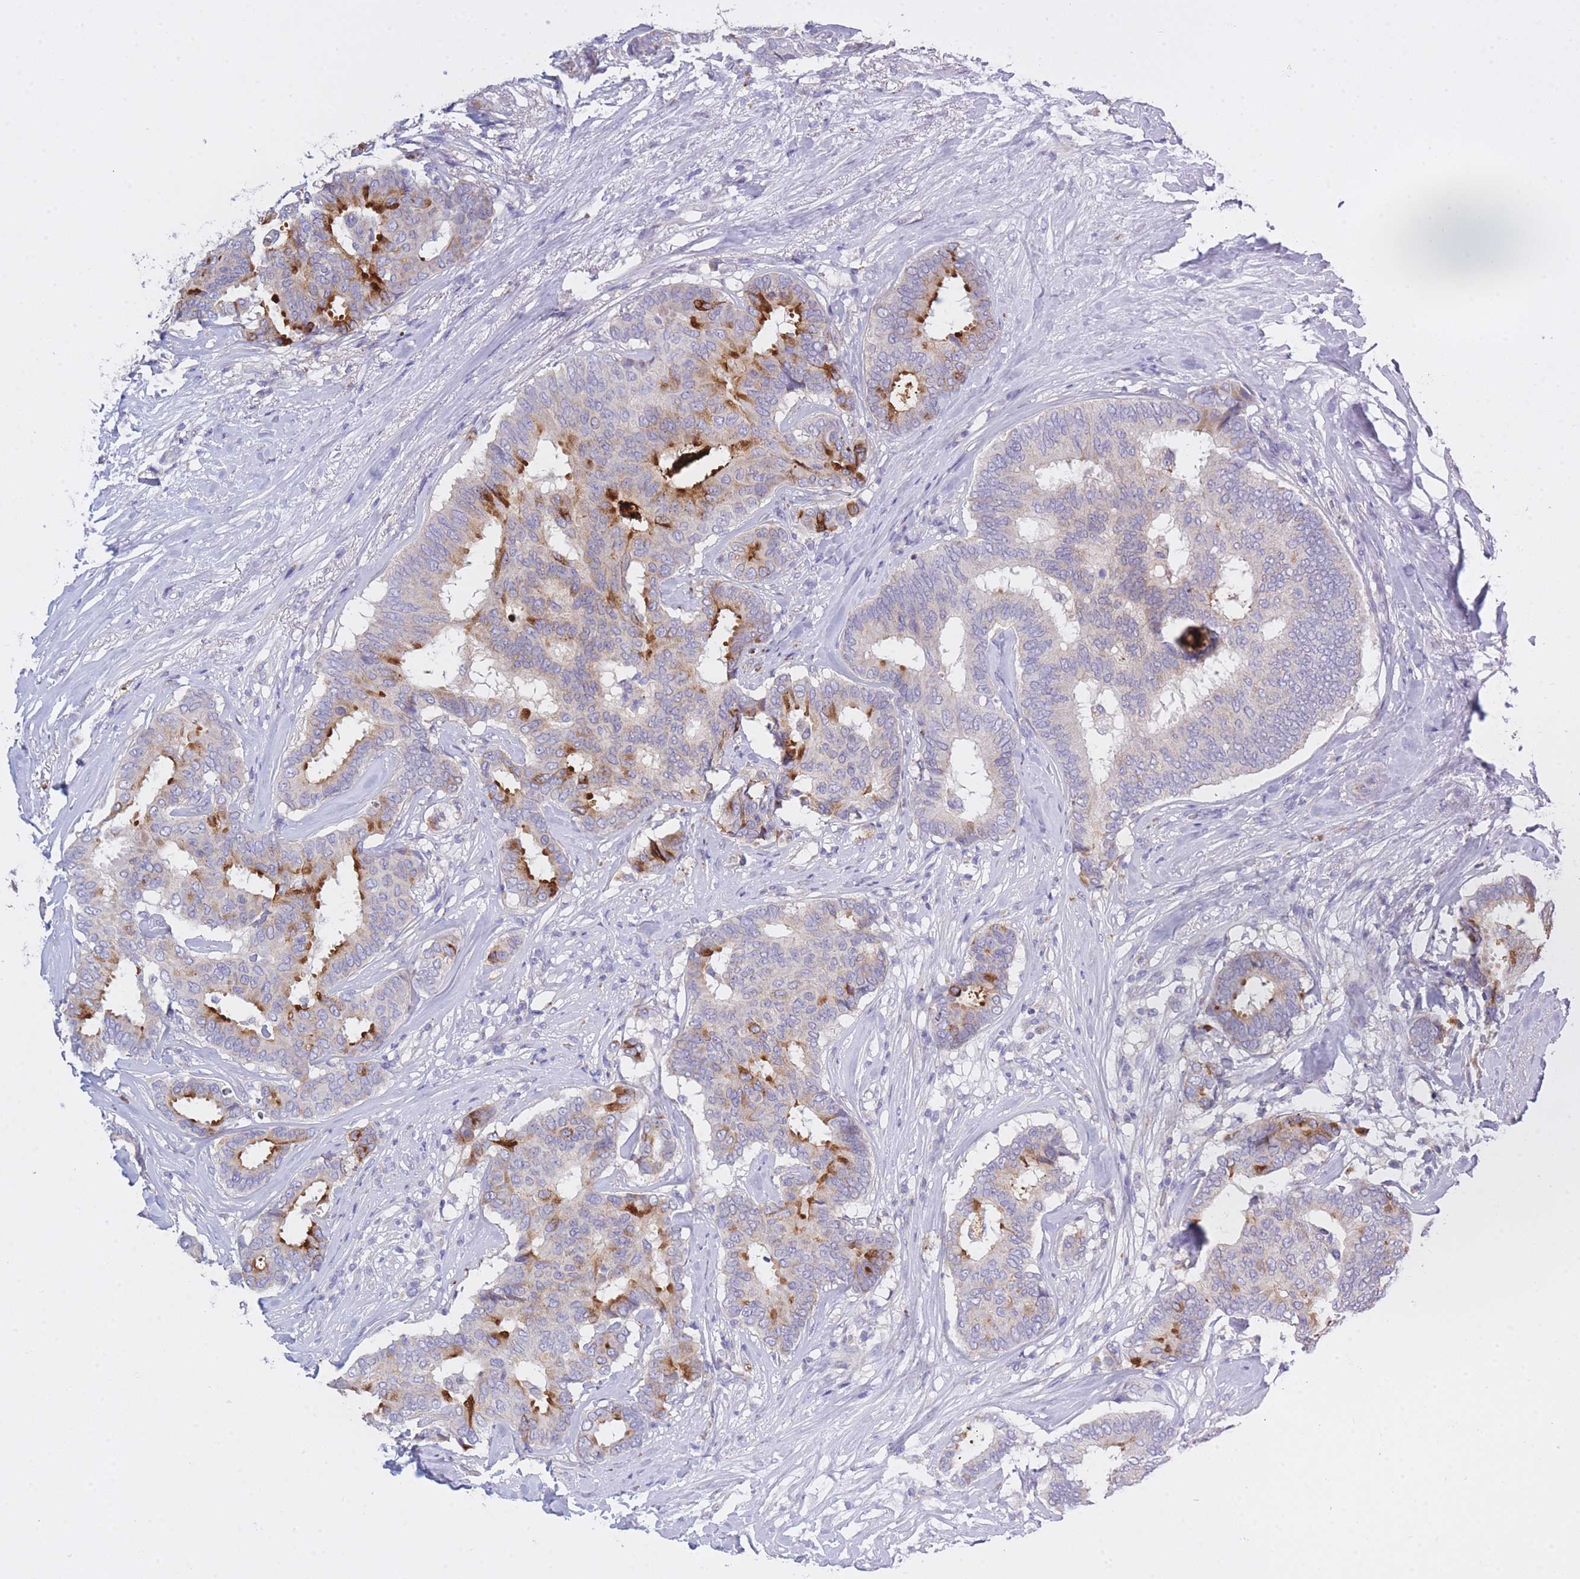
{"staining": {"intensity": "strong", "quantity": "<25%", "location": "cytoplasmic/membranous"}, "tissue": "breast cancer", "cell_type": "Tumor cells", "image_type": "cancer", "snomed": [{"axis": "morphology", "description": "Duct carcinoma"}, {"axis": "topography", "description": "Breast"}], "caption": "Protein staining reveals strong cytoplasmic/membranous expression in approximately <25% of tumor cells in breast intraductal carcinoma.", "gene": "CENPM", "patient": {"sex": "female", "age": 75}}